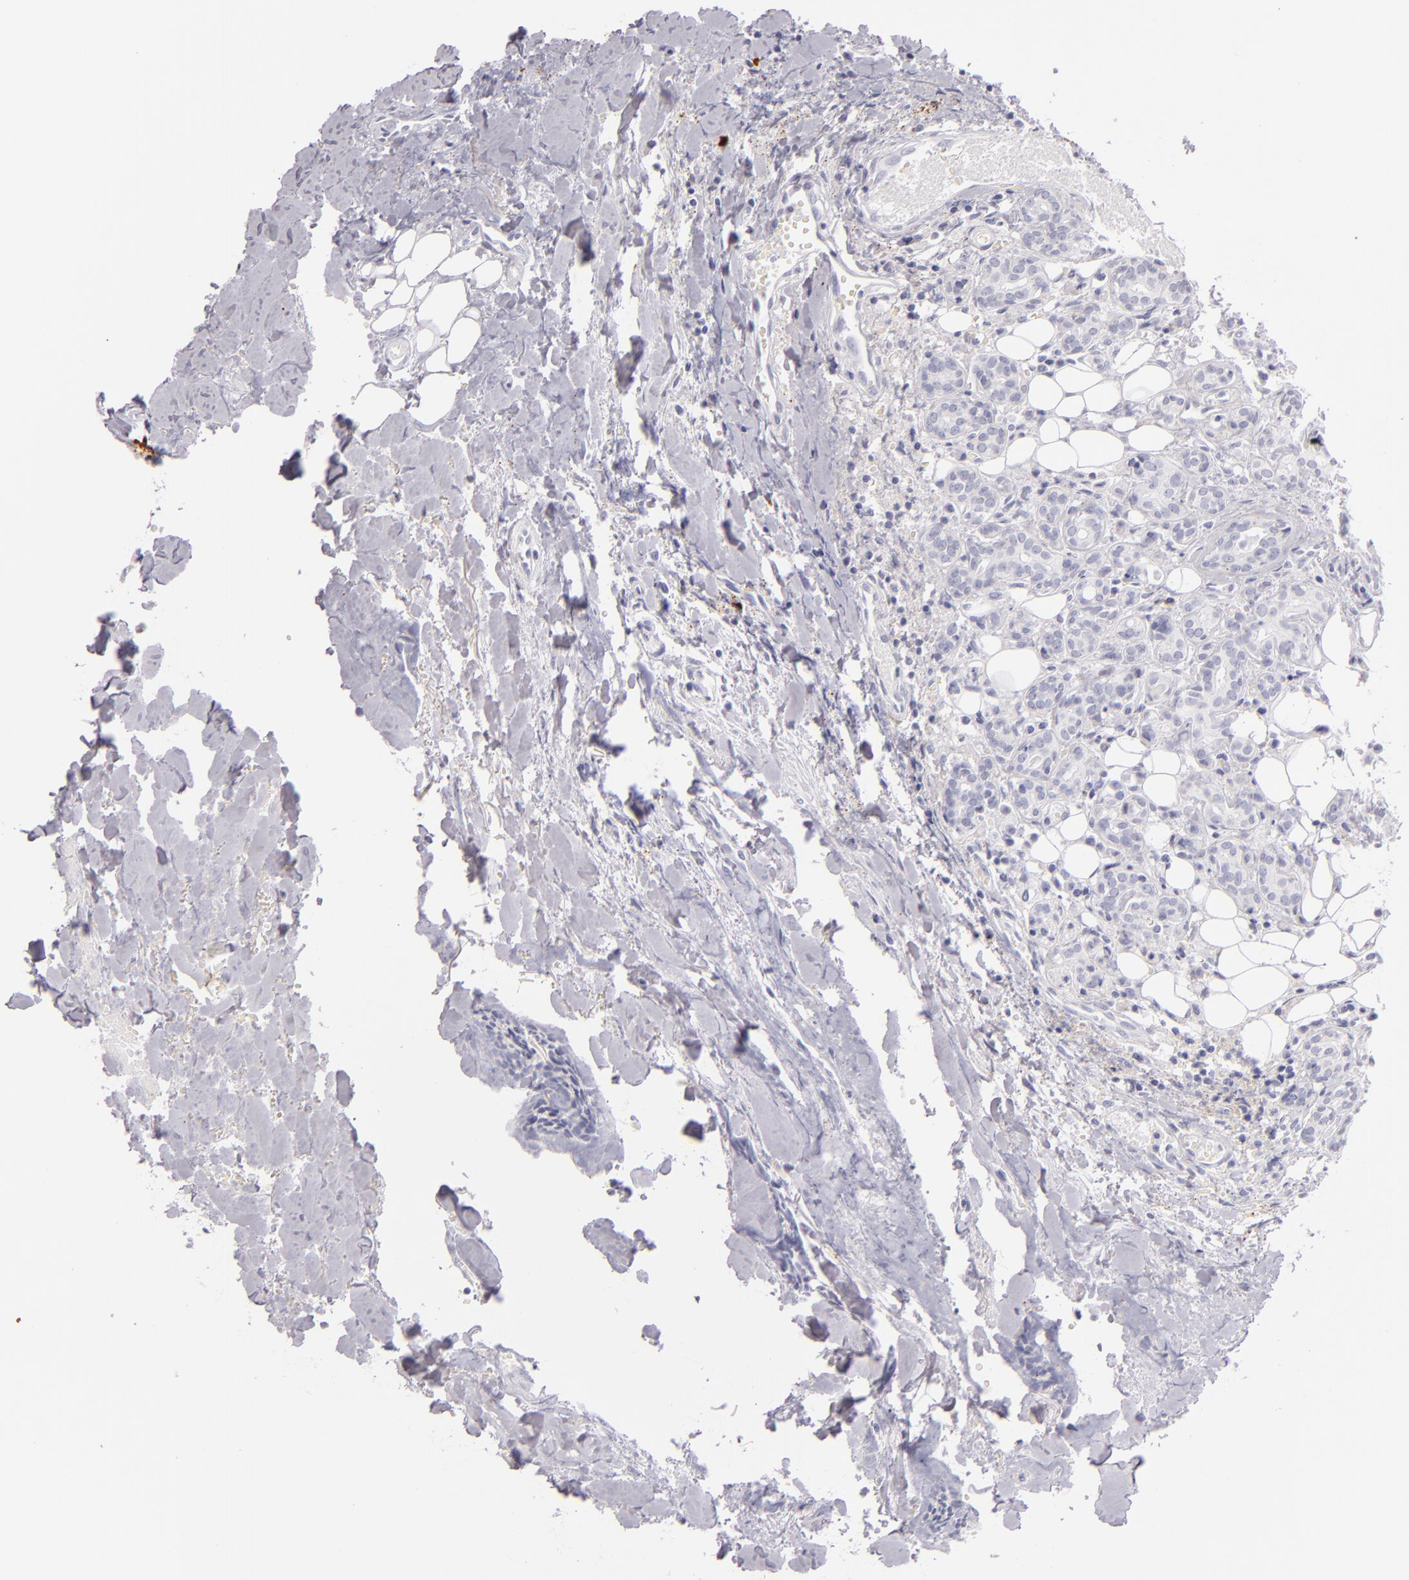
{"staining": {"intensity": "negative", "quantity": "none", "location": "none"}, "tissue": "head and neck cancer", "cell_type": "Tumor cells", "image_type": "cancer", "snomed": [{"axis": "morphology", "description": "Squamous cell carcinoma, NOS"}, {"axis": "topography", "description": "Salivary gland"}, {"axis": "topography", "description": "Head-Neck"}], "caption": "High magnification brightfield microscopy of head and neck cancer stained with DAB (3,3'-diaminobenzidine) (brown) and counterstained with hematoxylin (blue): tumor cells show no significant staining. Brightfield microscopy of IHC stained with DAB (brown) and hematoxylin (blue), captured at high magnification.", "gene": "TPSD1", "patient": {"sex": "male", "age": 70}}